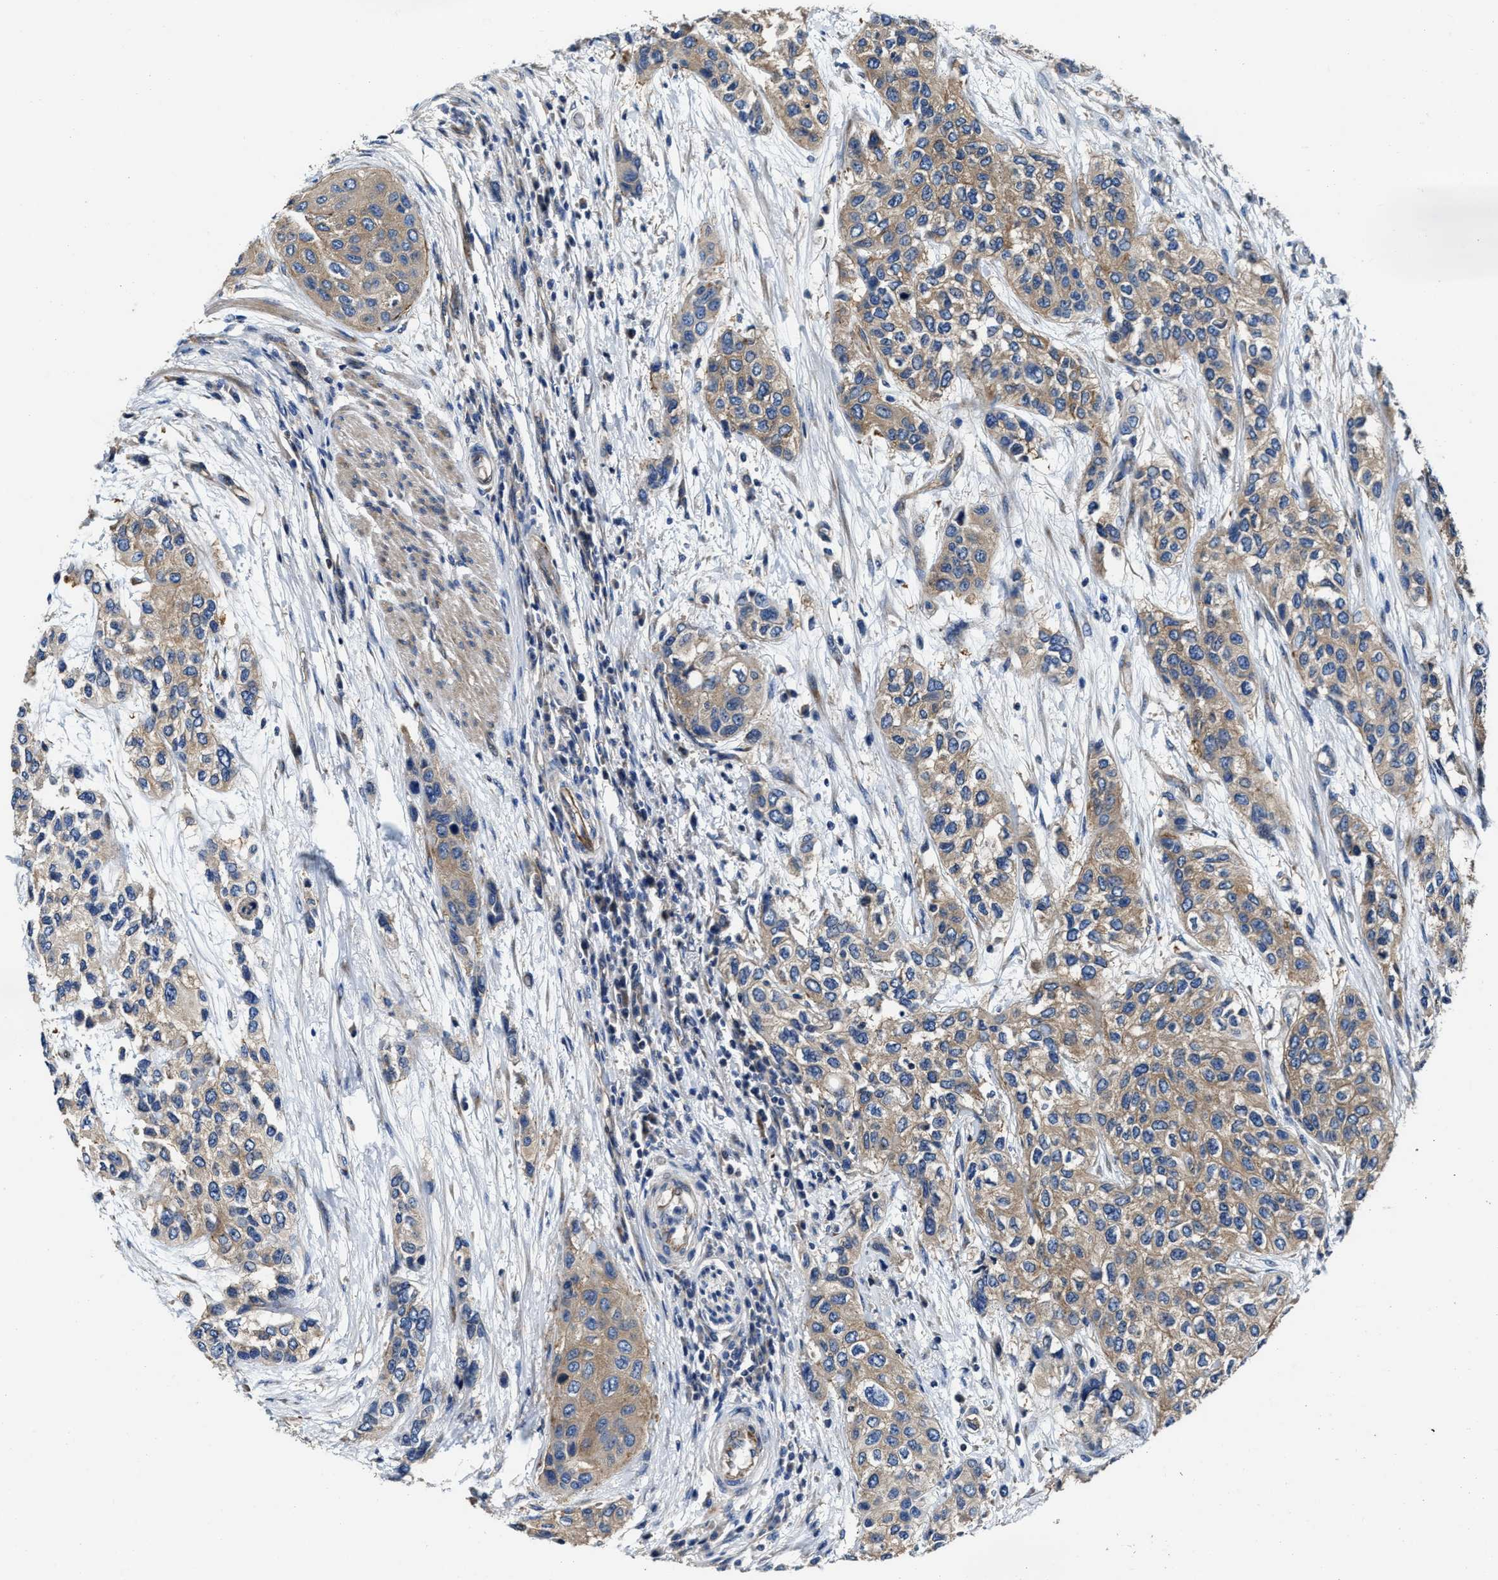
{"staining": {"intensity": "weak", "quantity": ">75%", "location": "cytoplasmic/membranous"}, "tissue": "urothelial cancer", "cell_type": "Tumor cells", "image_type": "cancer", "snomed": [{"axis": "morphology", "description": "Urothelial carcinoma, High grade"}, {"axis": "topography", "description": "Urinary bladder"}], "caption": "High-power microscopy captured an immunohistochemistry (IHC) micrograph of urothelial cancer, revealing weak cytoplasmic/membranous staining in approximately >75% of tumor cells.", "gene": "PTAR1", "patient": {"sex": "female", "age": 56}}